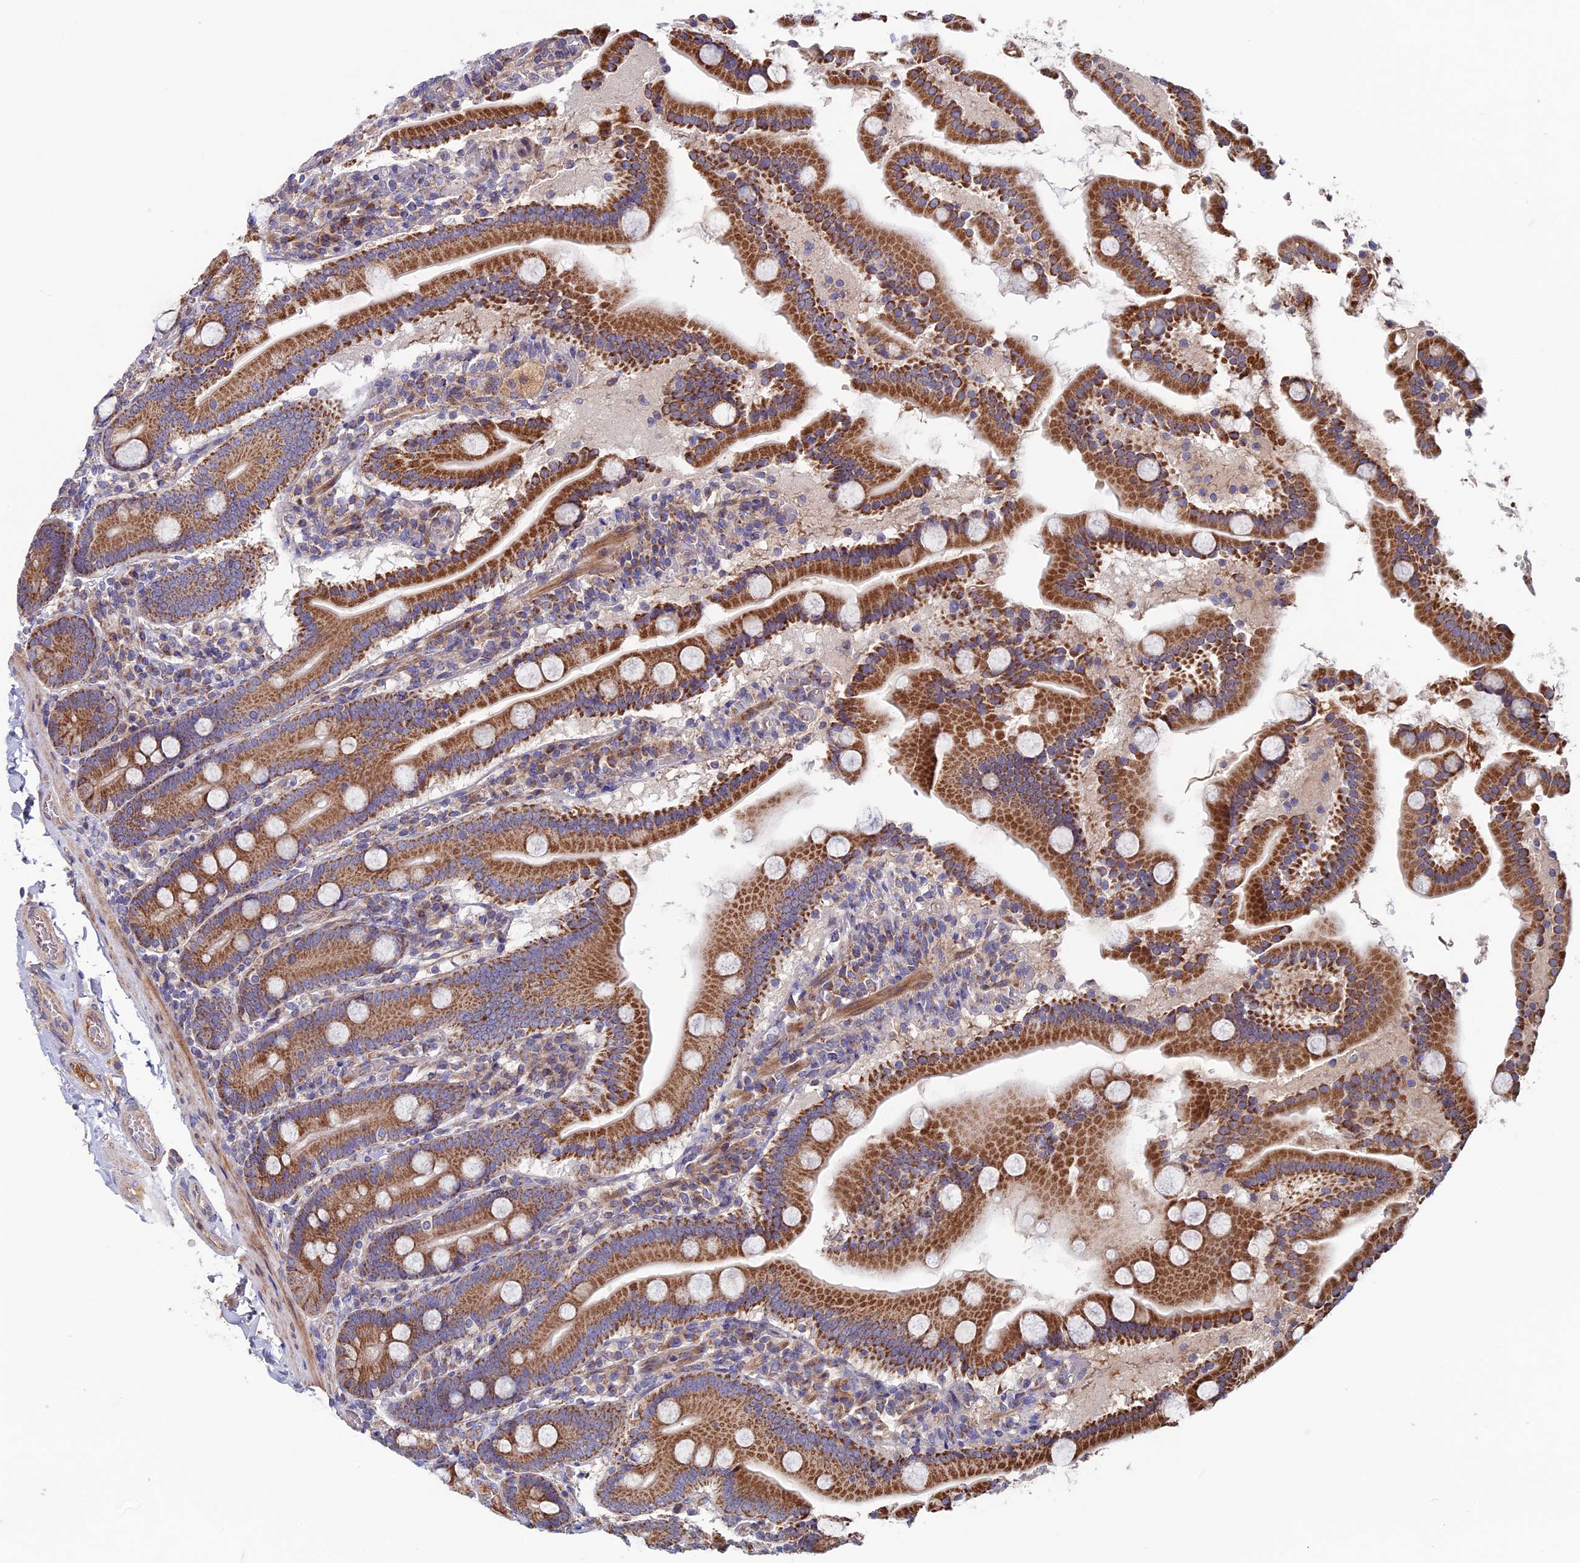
{"staining": {"intensity": "strong", "quantity": ">75%", "location": "cytoplasmic/membranous"}, "tissue": "duodenum", "cell_type": "Glandular cells", "image_type": "normal", "snomed": [{"axis": "morphology", "description": "Normal tissue, NOS"}, {"axis": "topography", "description": "Duodenum"}], "caption": "The immunohistochemical stain highlights strong cytoplasmic/membranous staining in glandular cells of benign duodenum. Nuclei are stained in blue.", "gene": "SLC15A5", "patient": {"sex": "male", "age": 55}}